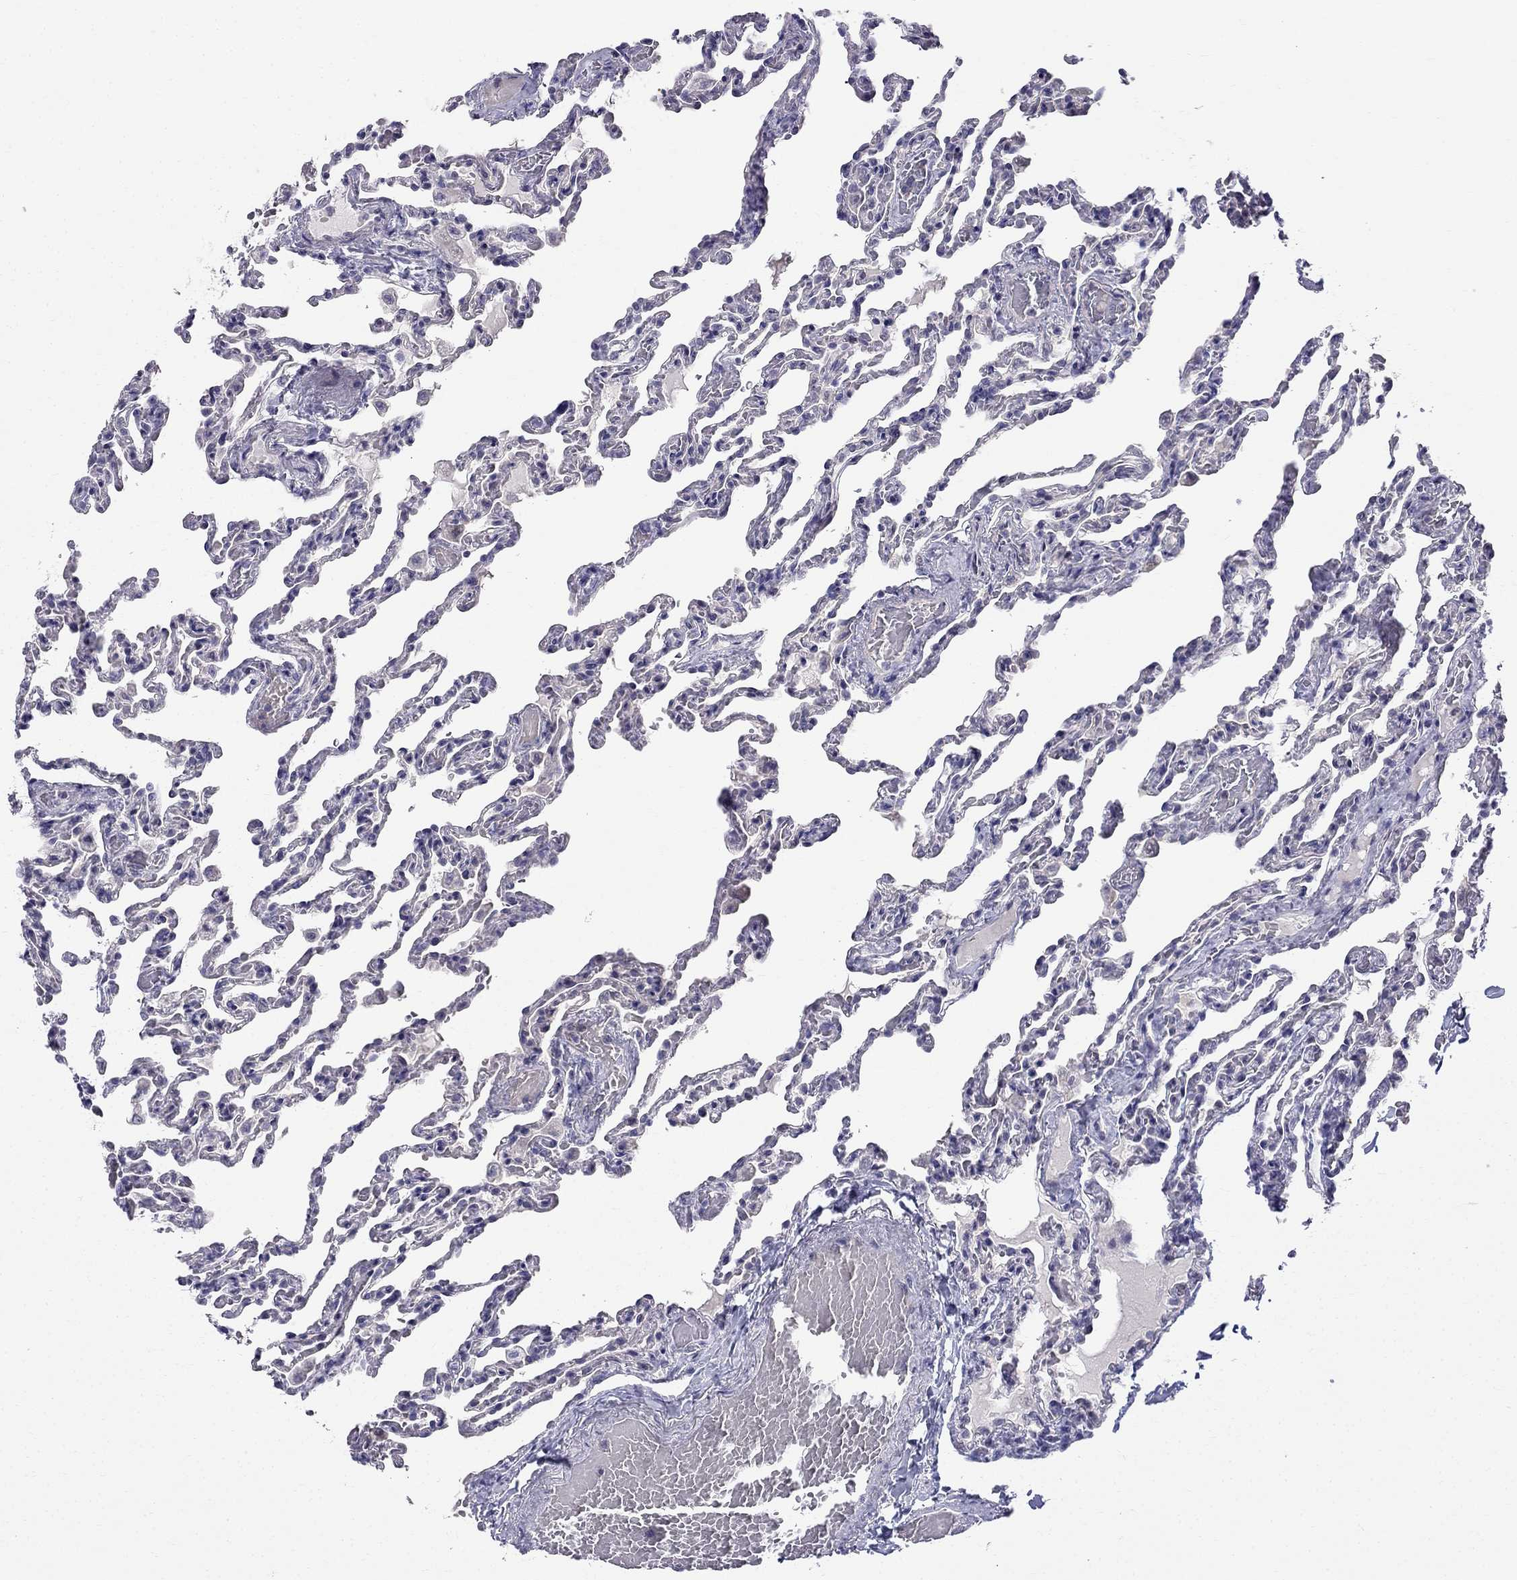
{"staining": {"intensity": "negative", "quantity": "none", "location": "none"}, "tissue": "lung", "cell_type": "Alveolar cells", "image_type": "normal", "snomed": [{"axis": "morphology", "description": "Normal tissue, NOS"}, {"axis": "topography", "description": "Lung"}], "caption": "A high-resolution photomicrograph shows immunohistochemistry staining of unremarkable lung, which demonstrates no significant expression in alveolar cells.", "gene": "BAG5", "patient": {"sex": "female", "age": 43}}